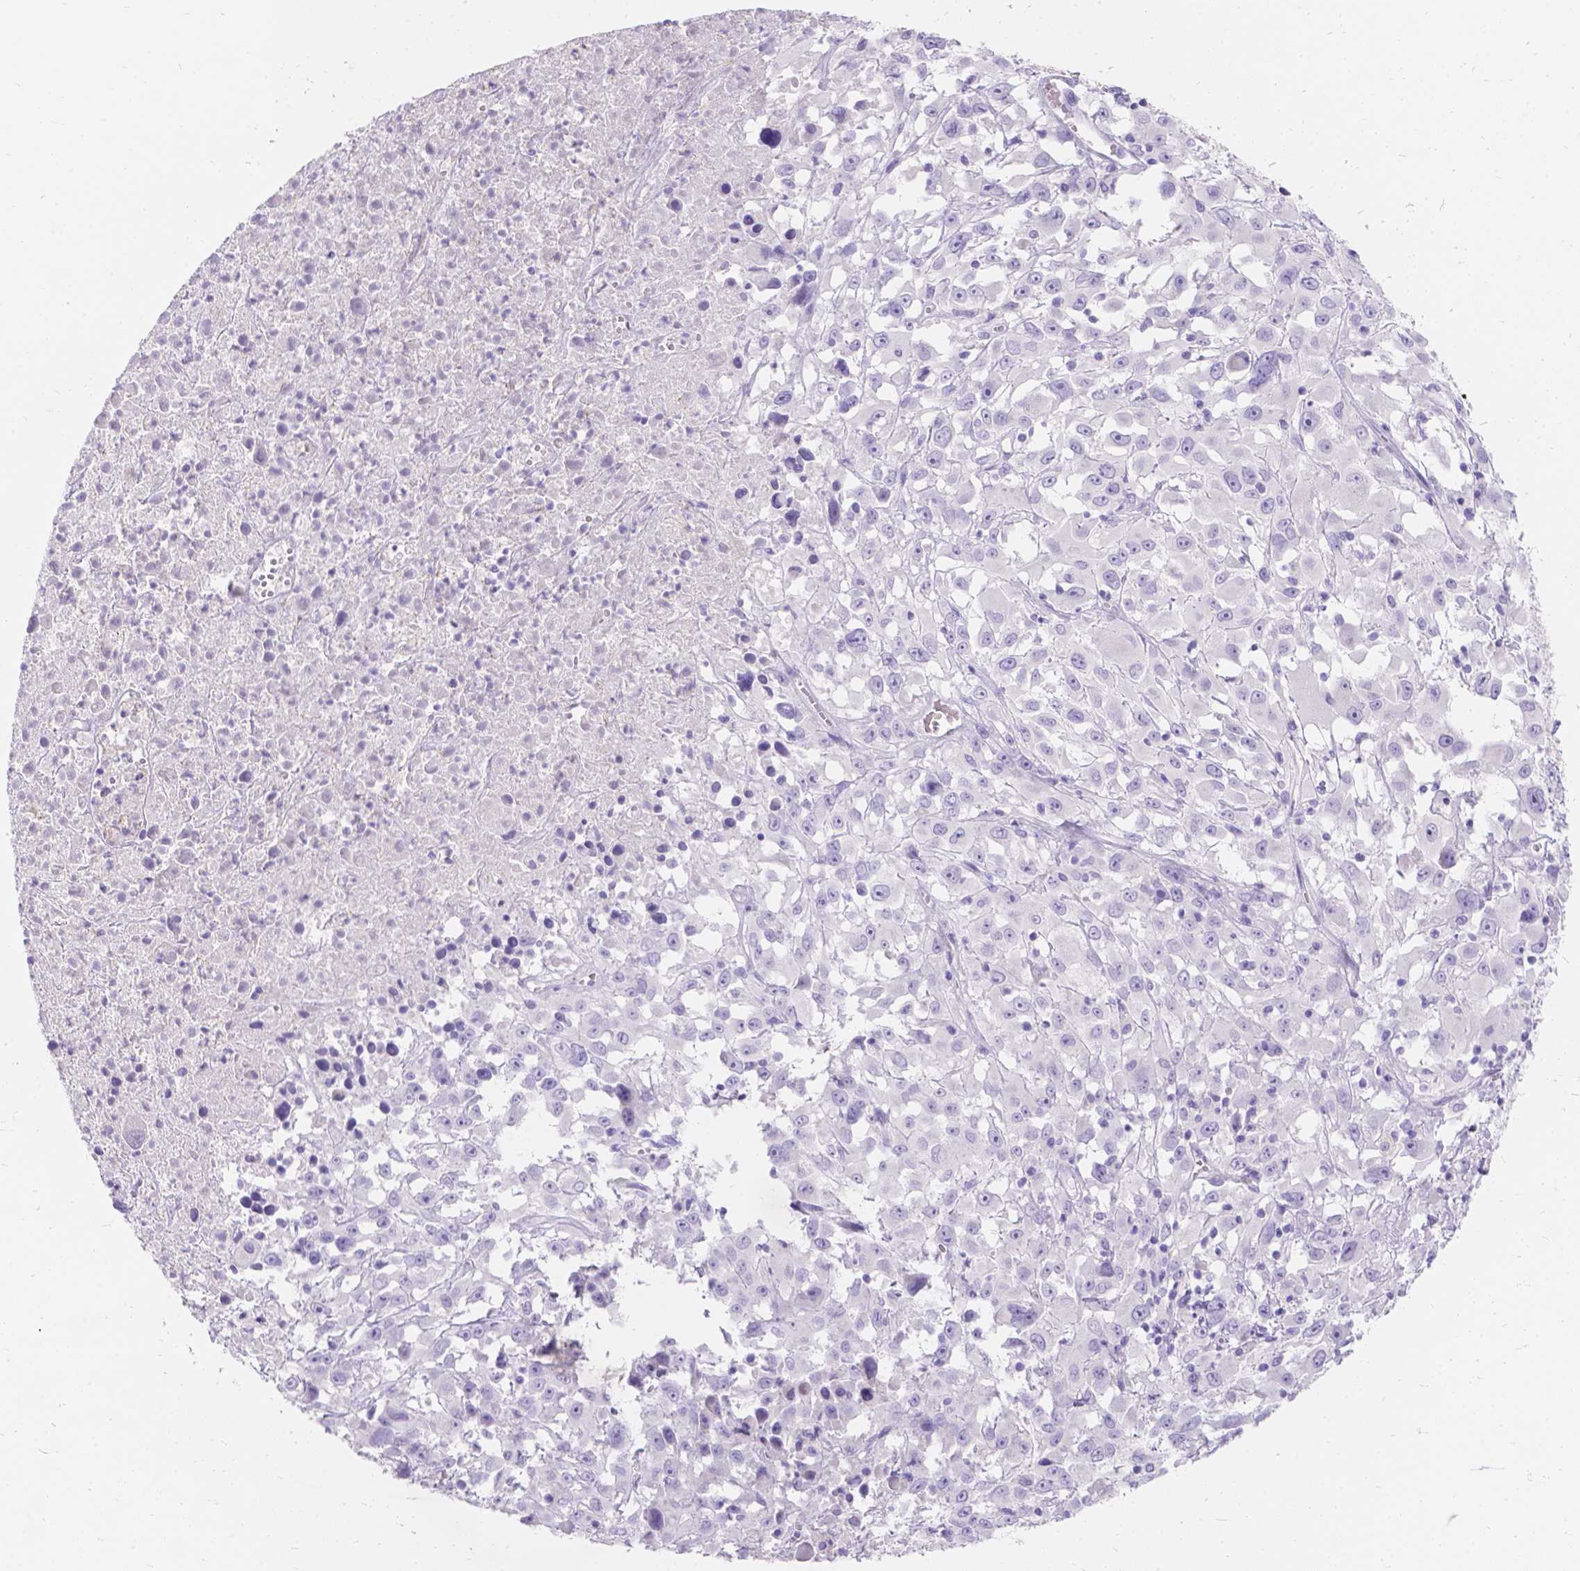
{"staining": {"intensity": "negative", "quantity": "none", "location": "none"}, "tissue": "melanoma", "cell_type": "Tumor cells", "image_type": "cancer", "snomed": [{"axis": "morphology", "description": "Malignant melanoma, Metastatic site"}, {"axis": "topography", "description": "Soft tissue"}], "caption": "The image reveals no significant expression in tumor cells of melanoma. The staining is performed using DAB (3,3'-diaminobenzidine) brown chromogen with nuclei counter-stained in using hematoxylin.", "gene": "GNRHR", "patient": {"sex": "male", "age": 50}}